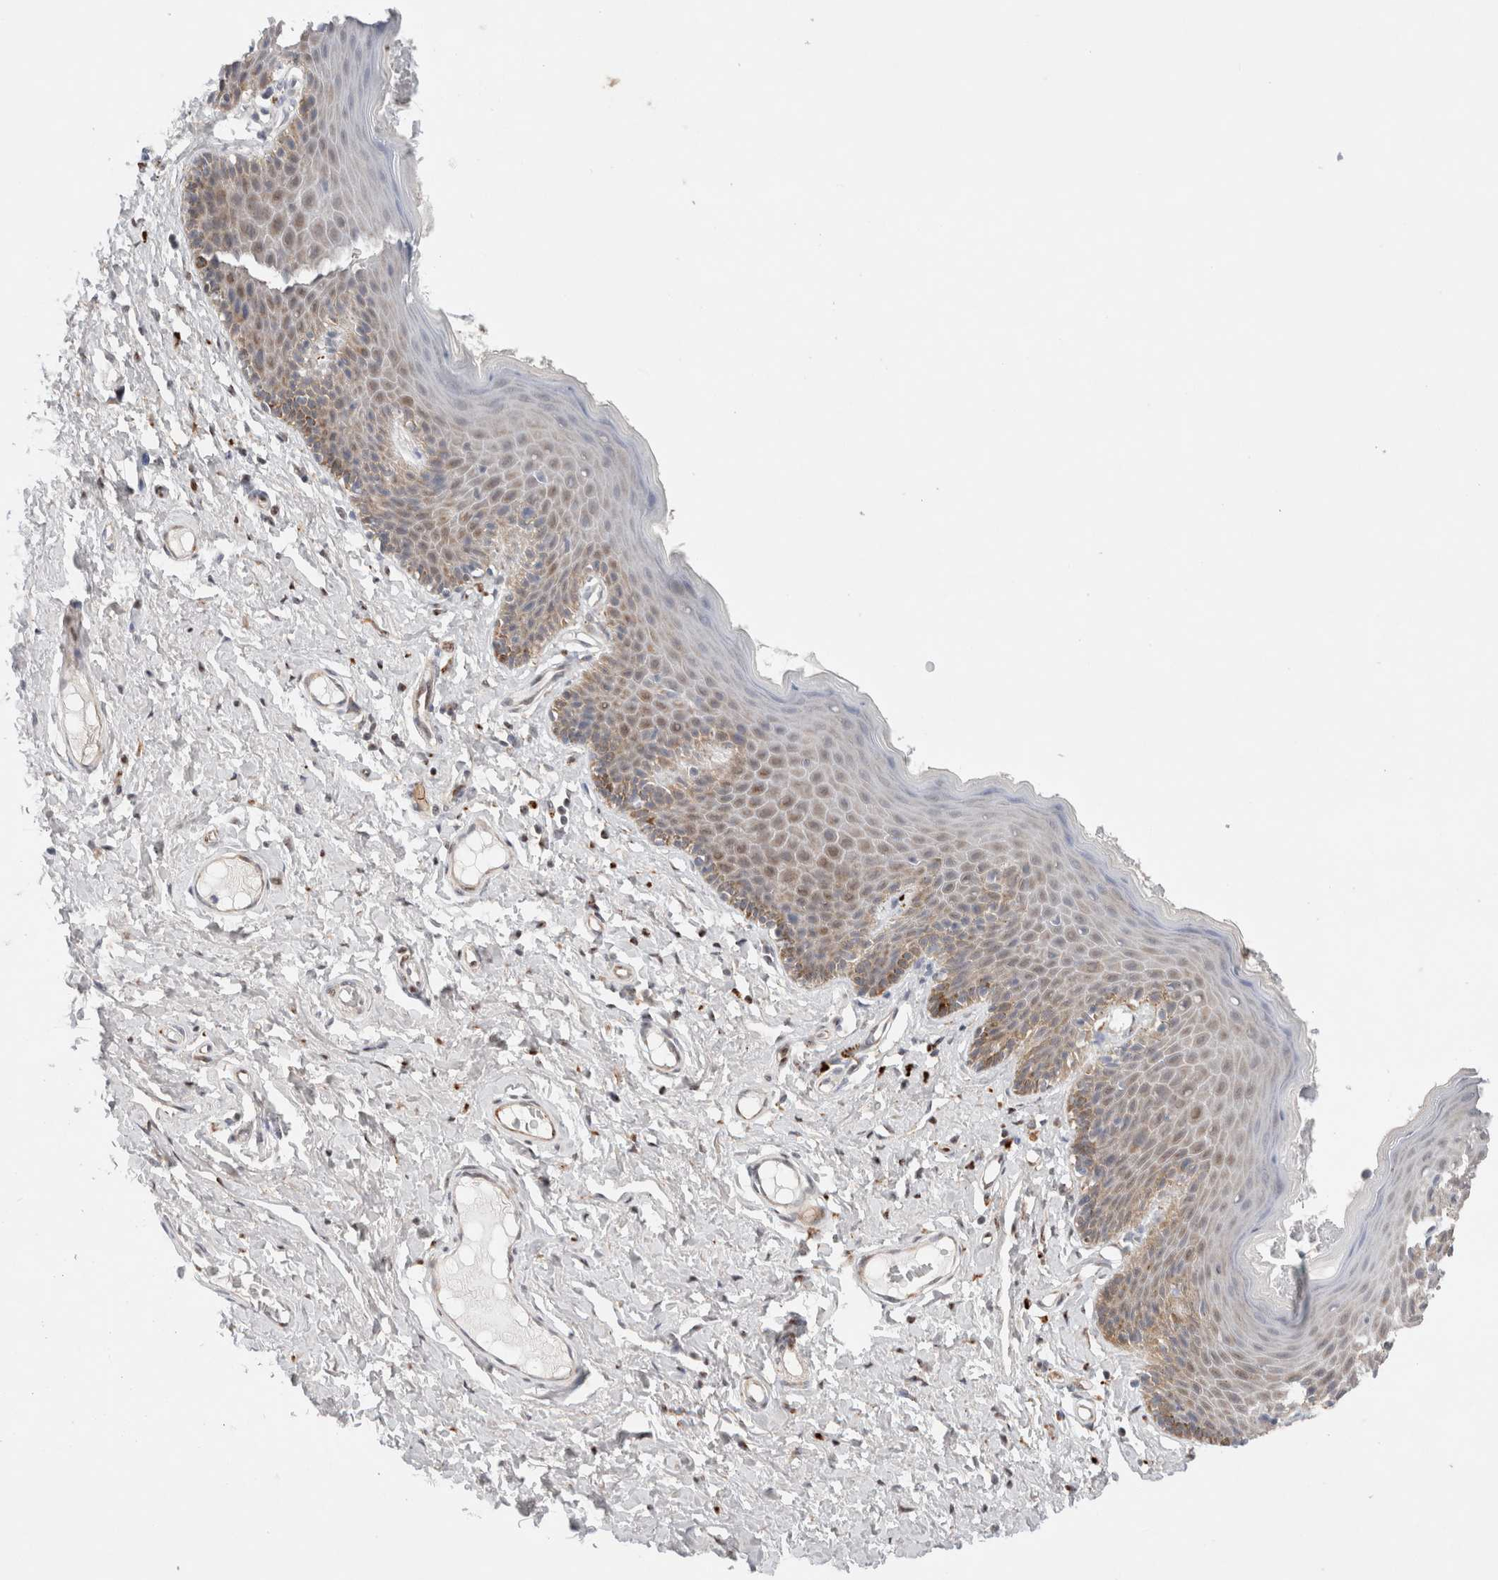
{"staining": {"intensity": "moderate", "quantity": "<25%", "location": "cytoplasmic/membranous,nuclear"}, "tissue": "skin", "cell_type": "Epidermal cells", "image_type": "normal", "snomed": [{"axis": "morphology", "description": "Normal tissue, NOS"}, {"axis": "topography", "description": "Vulva"}], "caption": "Skin stained with a protein marker displays moderate staining in epidermal cells.", "gene": "ERI3", "patient": {"sex": "female", "age": 66}}